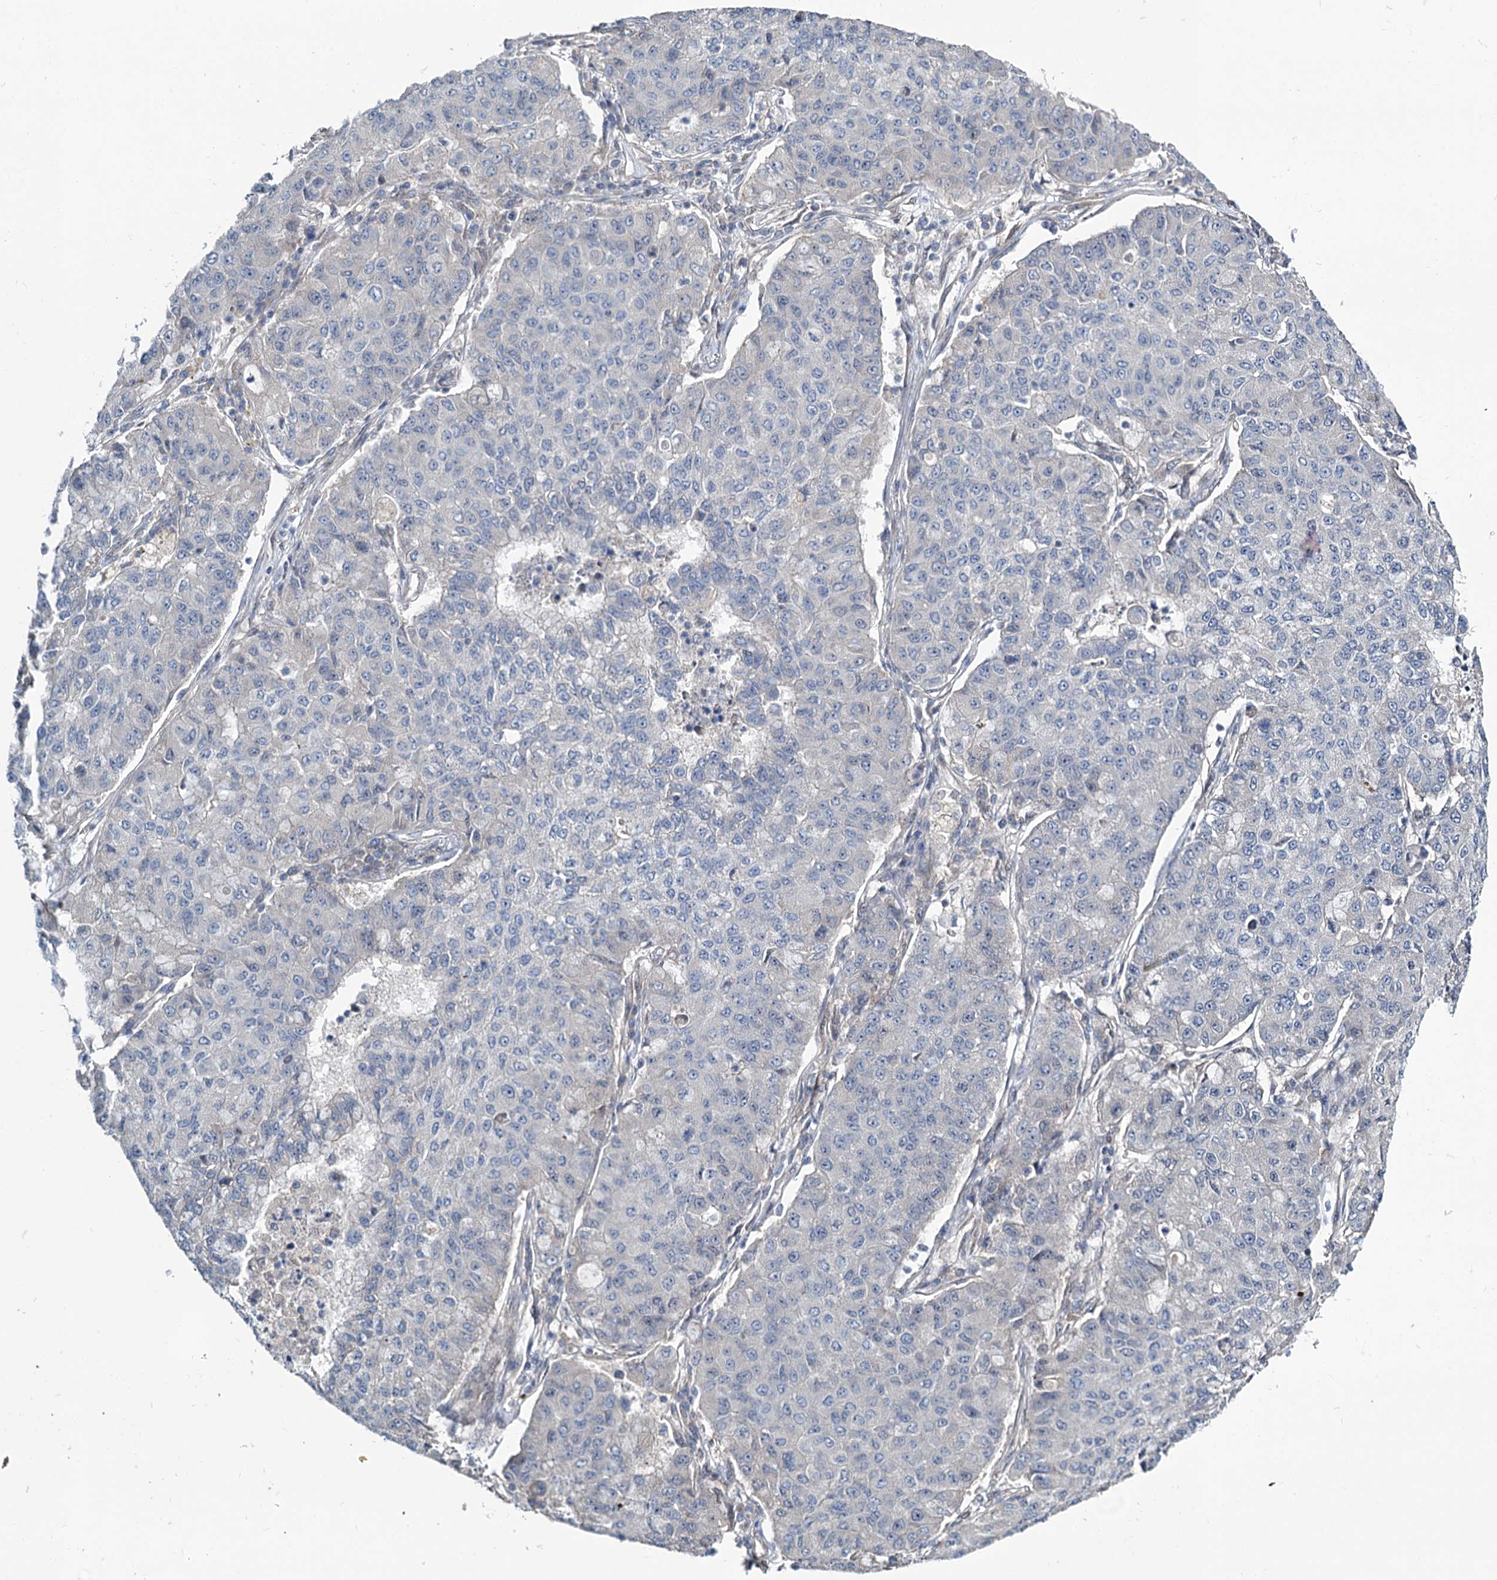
{"staining": {"intensity": "negative", "quantity": "none", "location": "none"}, "tissue": "lung cancer", "cell_type": "Tumor cells", "image_type": "cancer", "snomed": [{"axis": "morphology", "description": "Squamous cell carcinoma, NOS"}, {"axis": "topography", "description": "Lung"}], "caption": "A photomicrograph of human squamous cell carcinoma (lung) is negative for staining in tumor cells.", "gene": "DCUN1D4", "patient": {"sex": "male", "age": 74}}